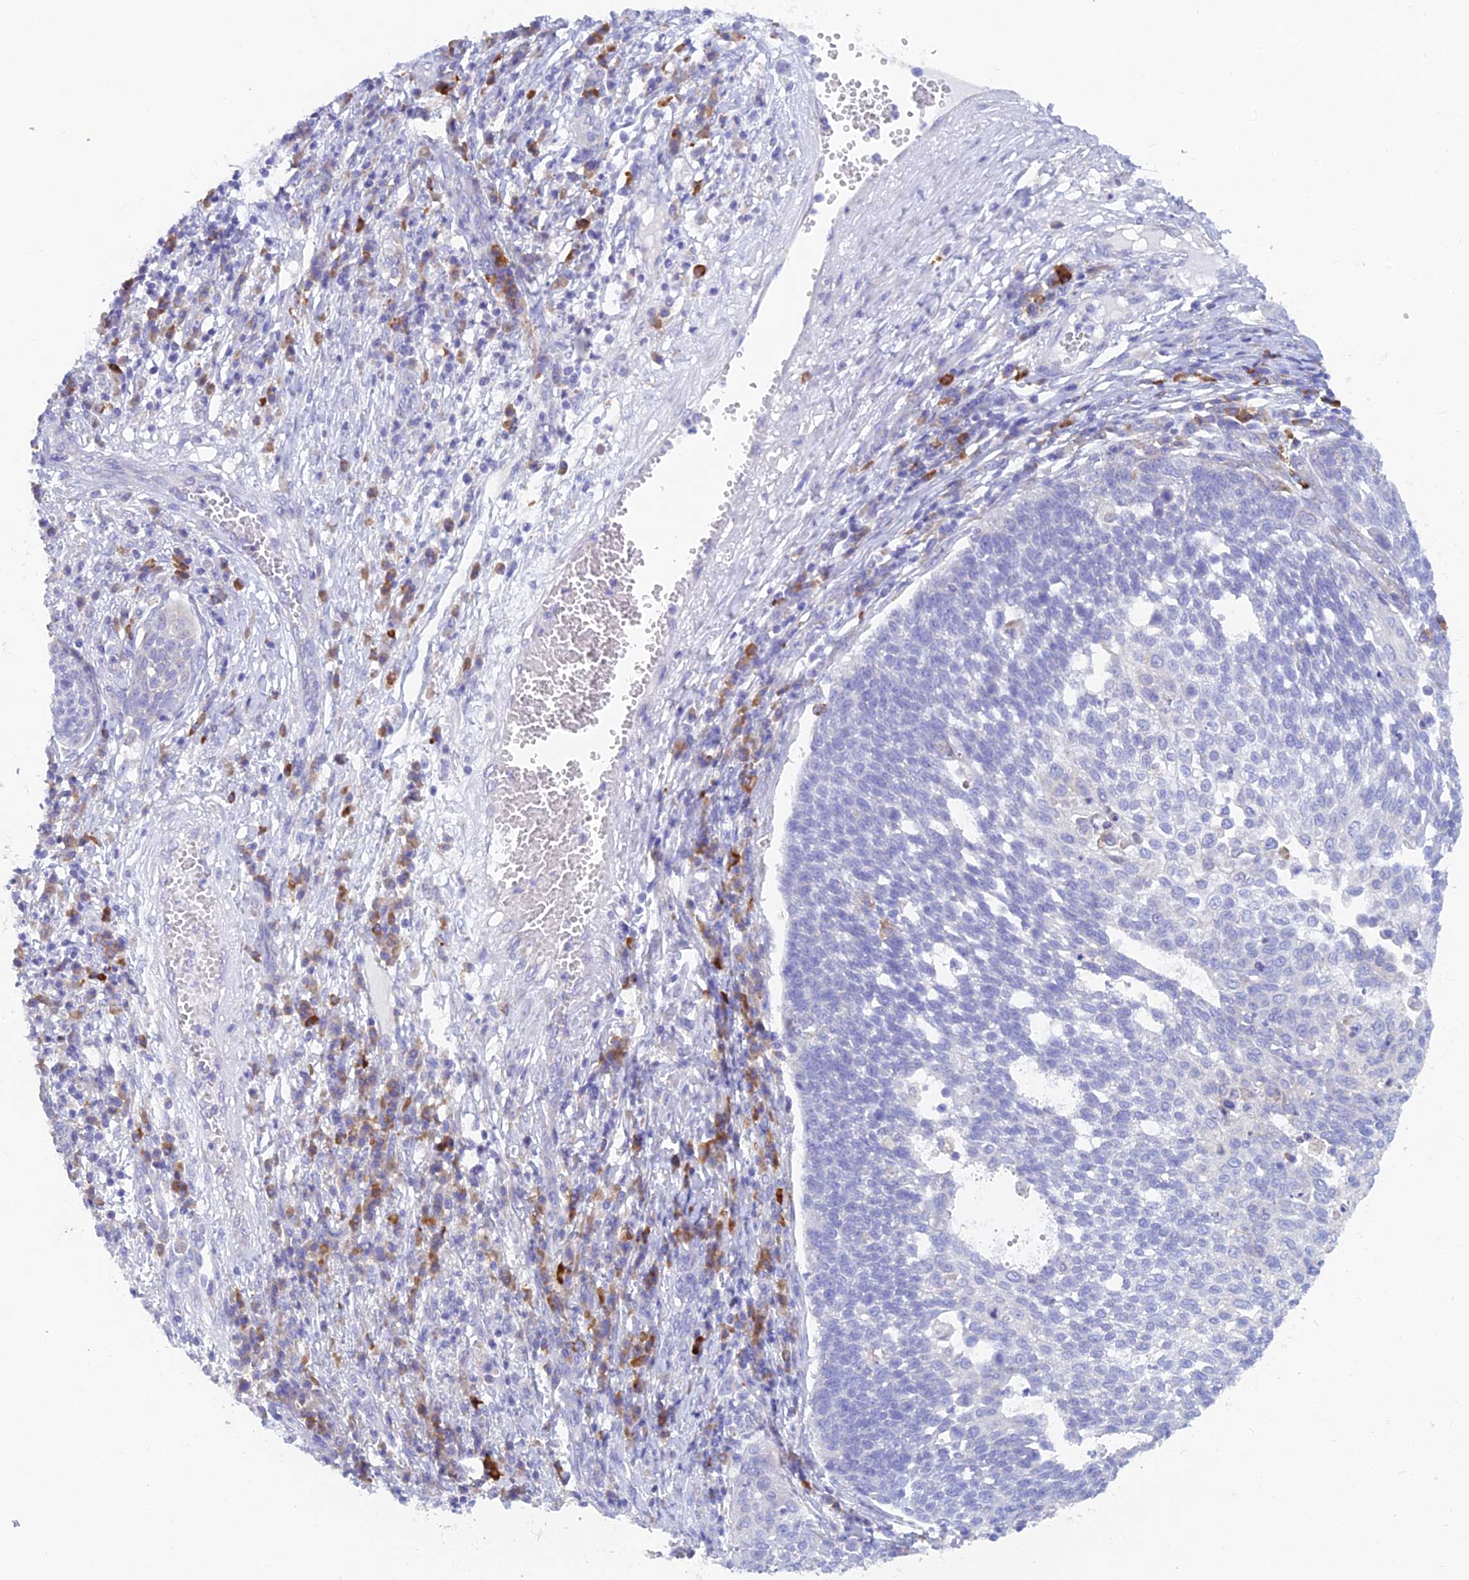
{"staining": {"intensity": "negative", "quantity": "none", "location": "none"}, "tissue": "cervical cancer", "cell_type": "Tumor cells", "image_type": "cancer", "snomed": [{"axis": "morphology", "description": "Squamous cell carcinoma, NOS"}, {"axis": "topography", "description": "Cervix"}], "caption": "Protein analysis of squamous cell carcinoma (cervical) displays no significant positivity in tumor cells.", "gene": "WDR35", "patient": {"sex": "female", "age": 34}}